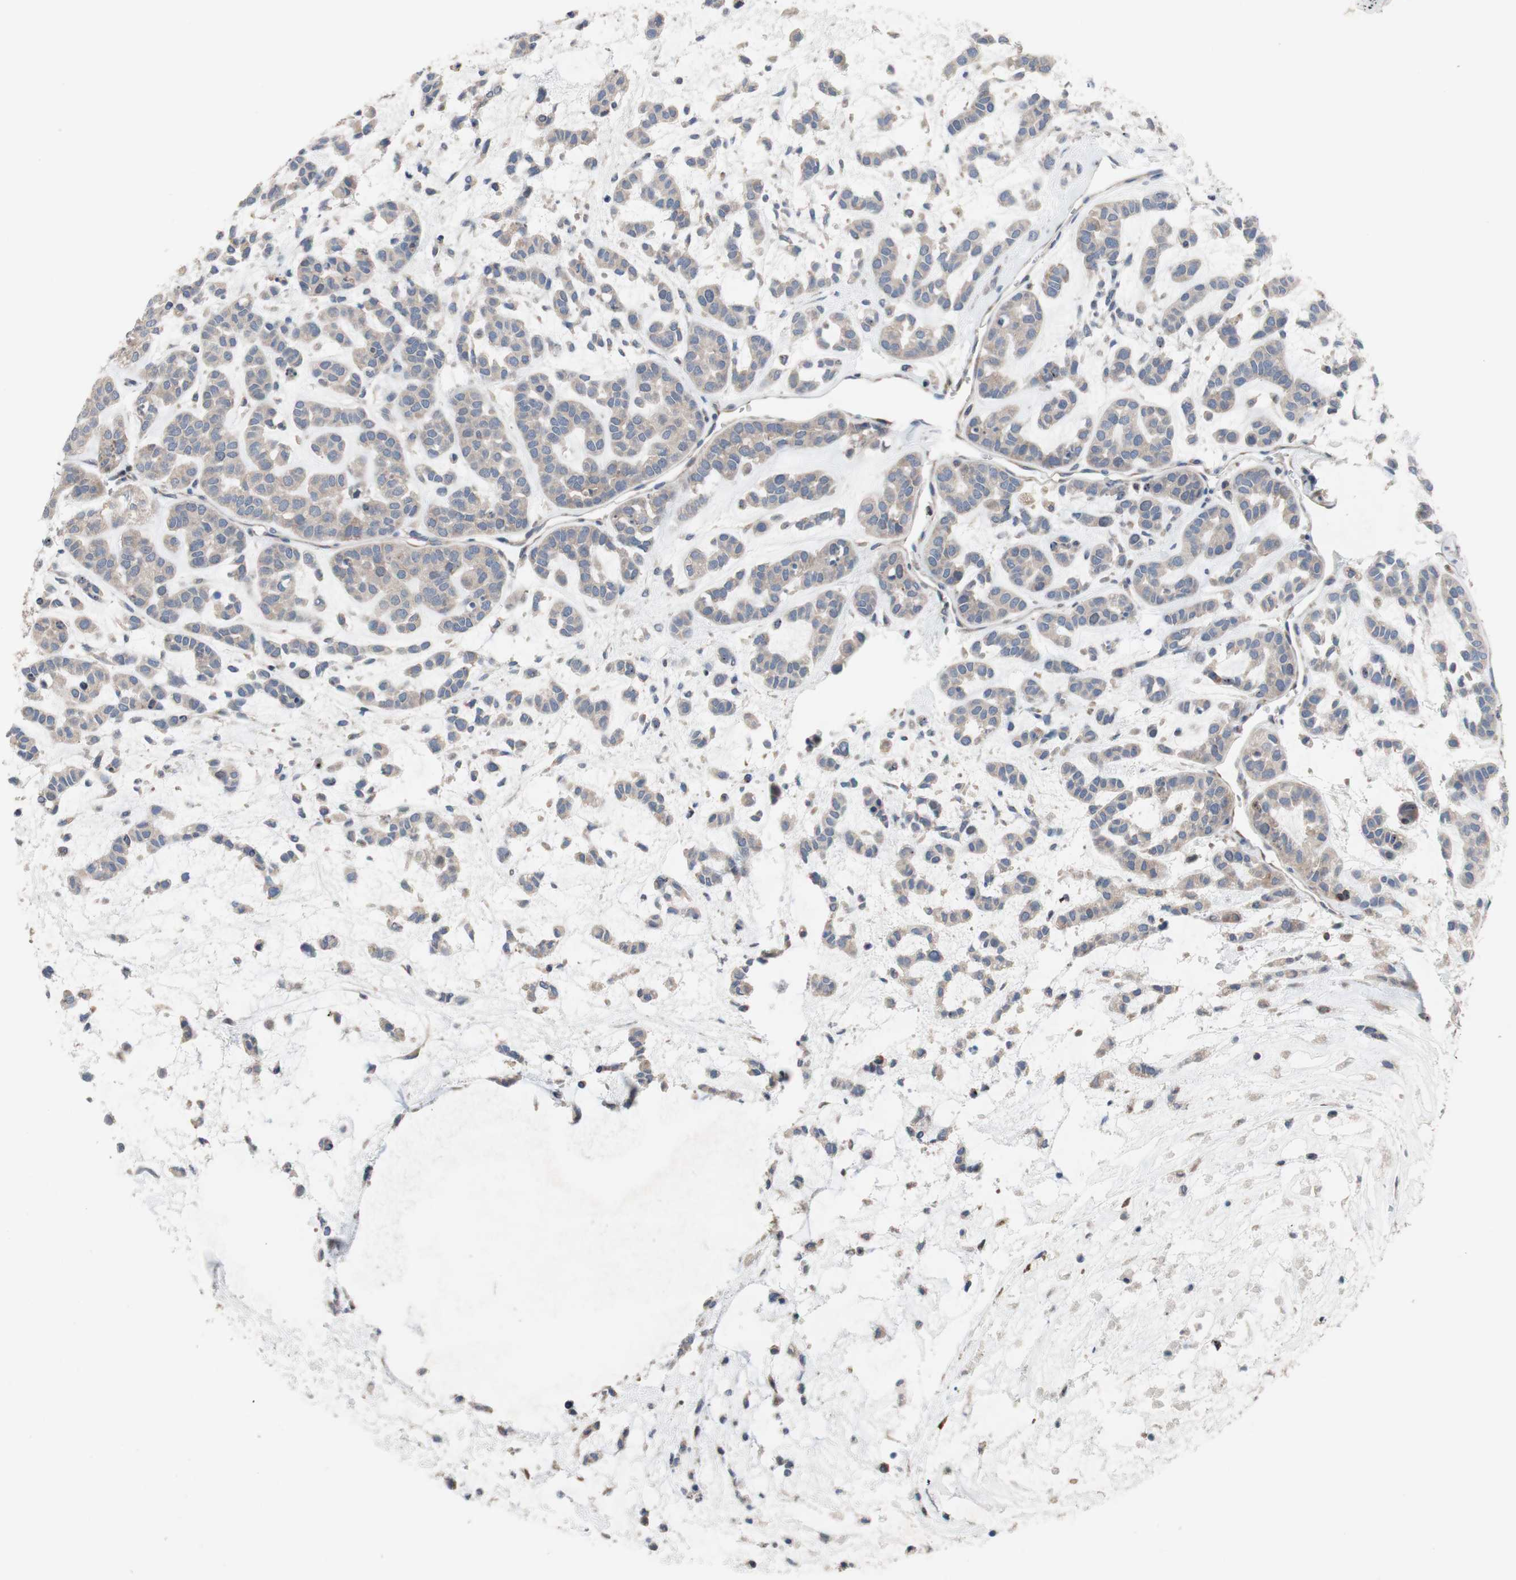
{"staining": {"intensity": "weak", "quantity": ">75%", "location": "cytoplasmic/membranous"}, "tissue": "head and neck cancer", "cell_type": "Tumor cells", "image_type": "cancer", "snomed": [{"axis": "morphology", "description": "Adenocarcinoma, NOS"}, {"axis": "morphology", "description": "Adenoma, NOS"}, {"axis": "topography", "description": "Head-Neck"}], "caption": "The immunohistochemical stain labels weak cytoplasmic/membranous staining in tumor cells of head and neck cancer tissue.", "gene": "TTC14", "patient": {"sex": "female", "age": 55}}